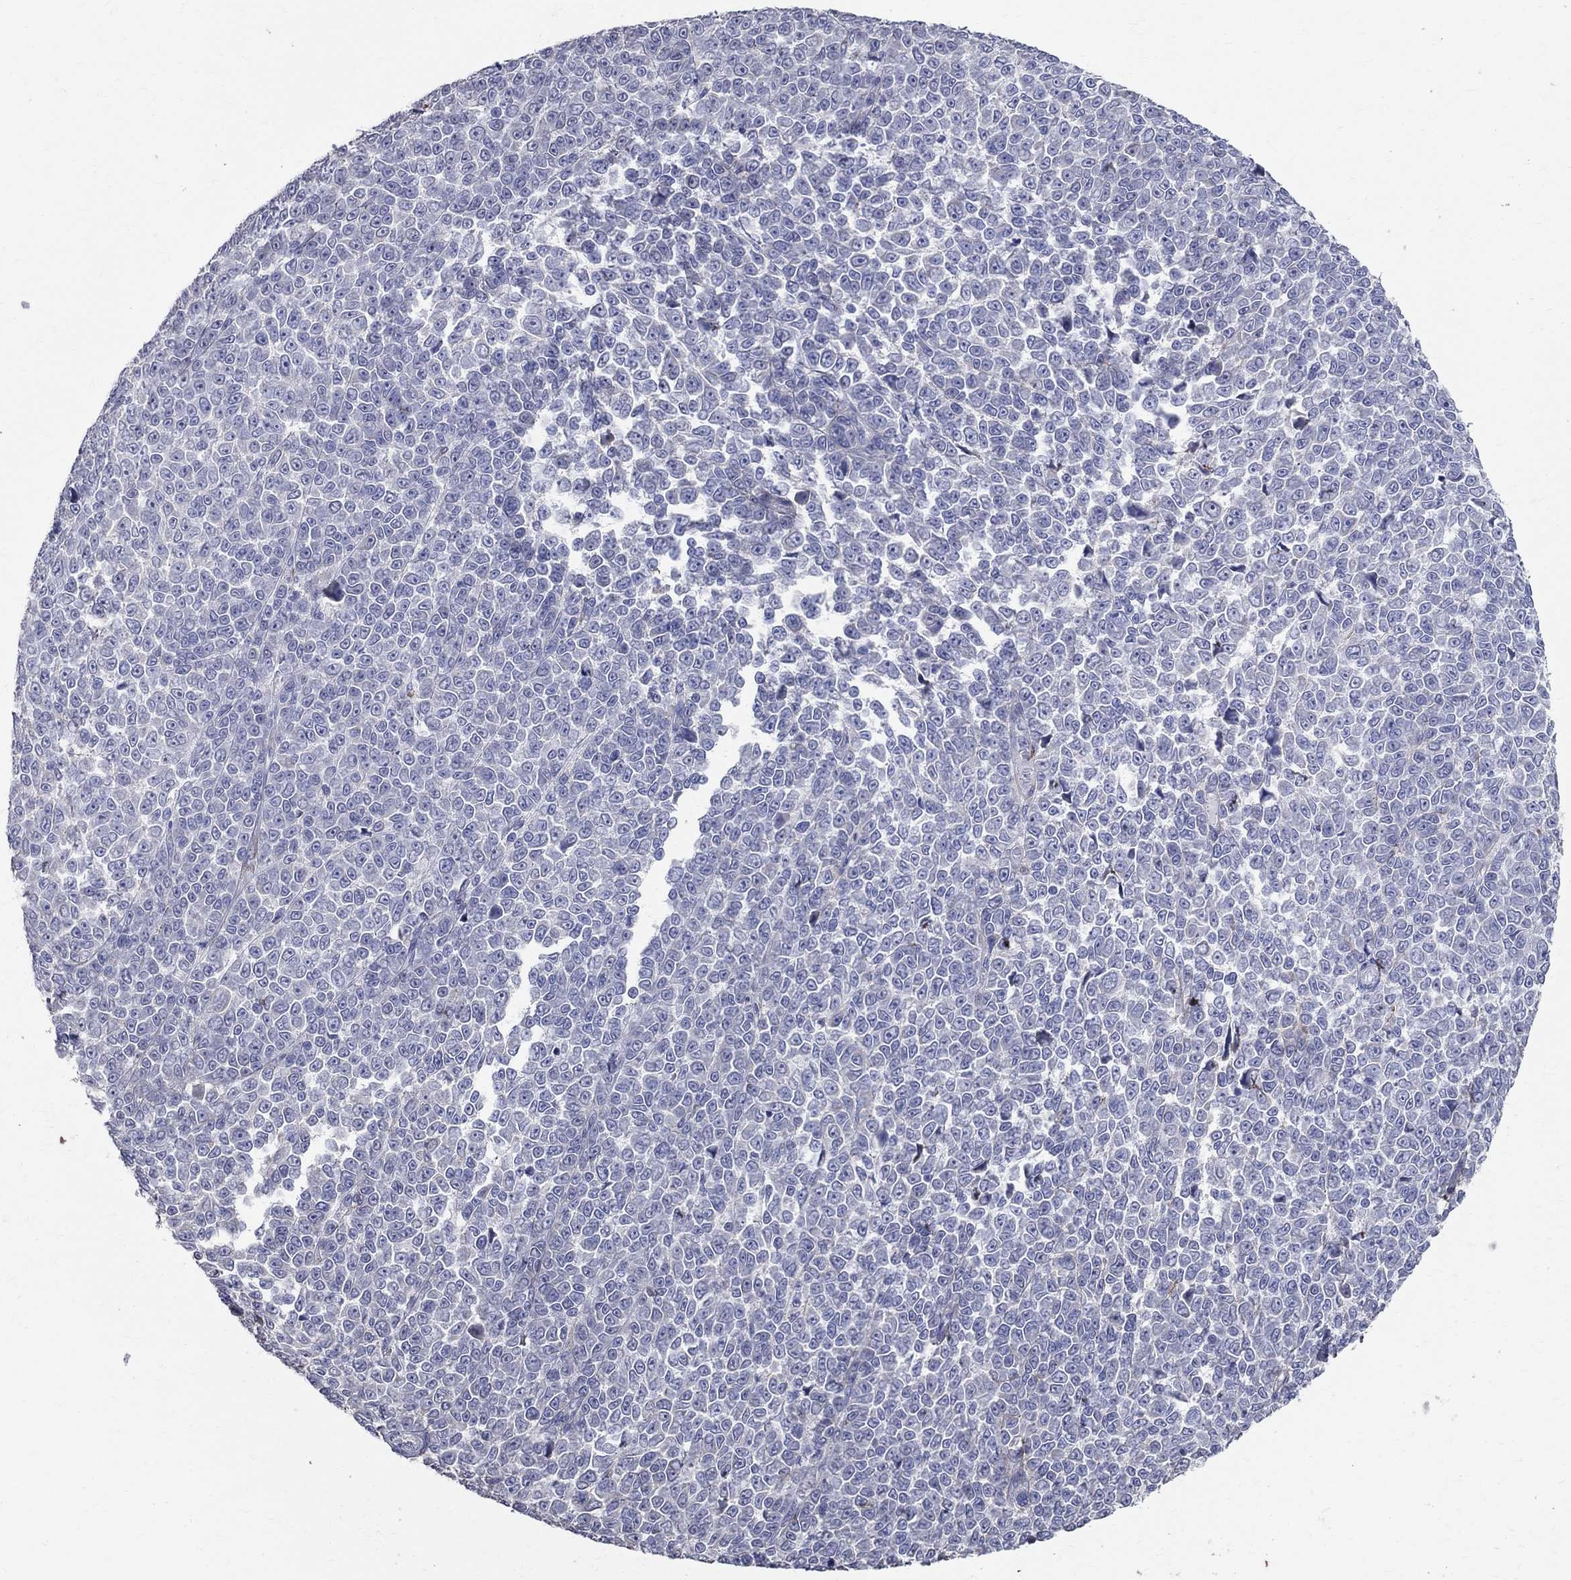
{"staining": {"intensity": "negative", "quantity": "none", "location": "none"}, "tissue": "melanoma", "cell_type": "Tumor cells", "image_type": "cancer", "snomed": [{"axis": "morphology", "description": "Malignant melanoma, NOS"}, {"axis": "topography", "description": "Skin"}], "caption": "An IHC micrograph of malignant melanoma is shown. There is no staining in tumor cells of malignant melanoma. The staining is performed using DAB (3,3'-diaminobenzidine) brown chromogen with nuclei counter-stained in using hematoxylin.", "gene": "ANXA10", "patient": {"sex": "female", "age": 95}}